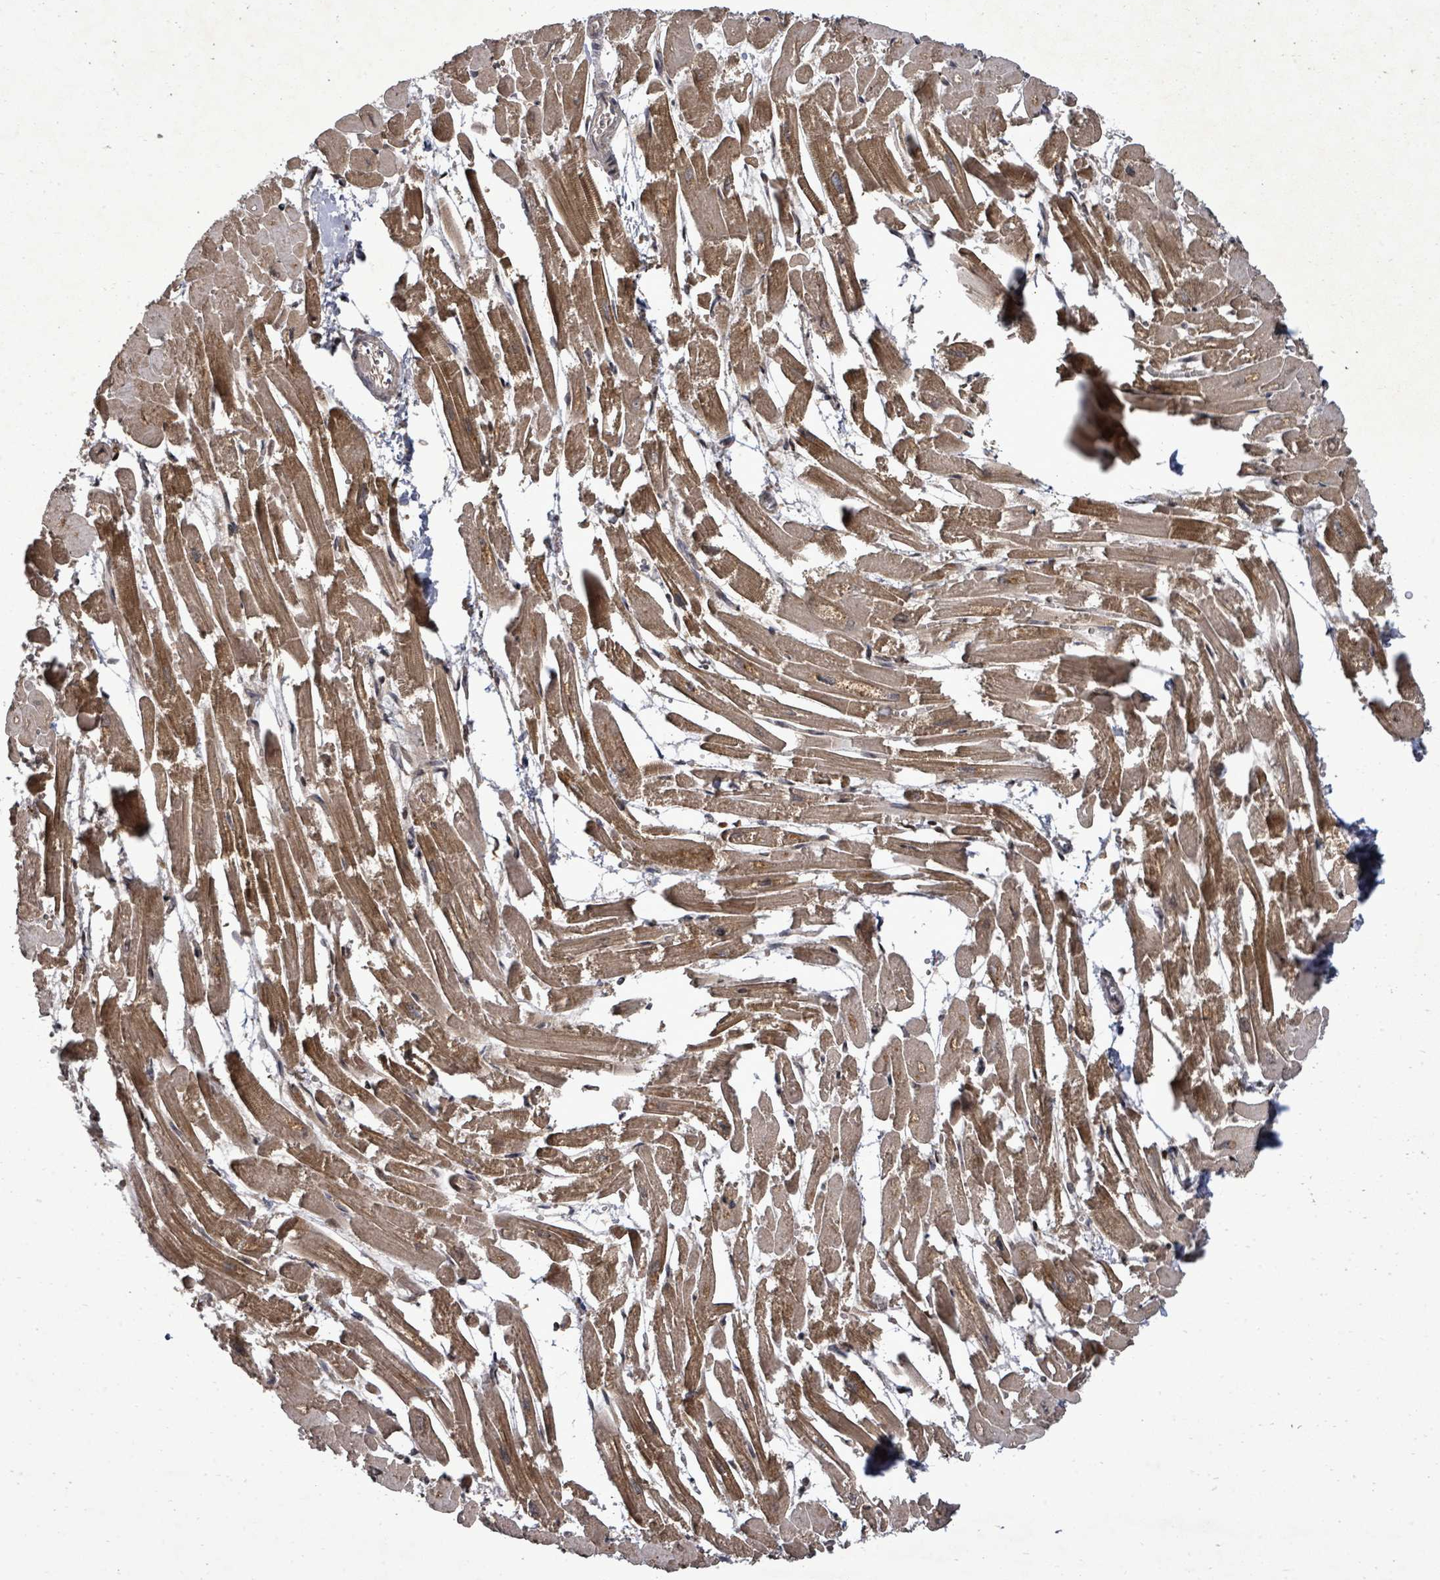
{"staining": {"intensity": "moderate", "quantity": ">75%", "location": "cytoplasmic/membranous,nuclear"}, "tissue": "heart muscle", "cell_type": "Cardiomyocytes", "image_type": "normal", "snomed": [{"axis": "morphology", "description": "Normal tissue, NOS"}, {"axis": "topography", "description": "Heart"}], "caption": "Human heart muscle stained for a protein (brown) demonstrates moderate cytoplasmic/membranous,nuclear positive positivity in about >75% of cardiomyocytes.", "gene": "KRTAP27", "patient": {"sex": "male", "age": 54}}